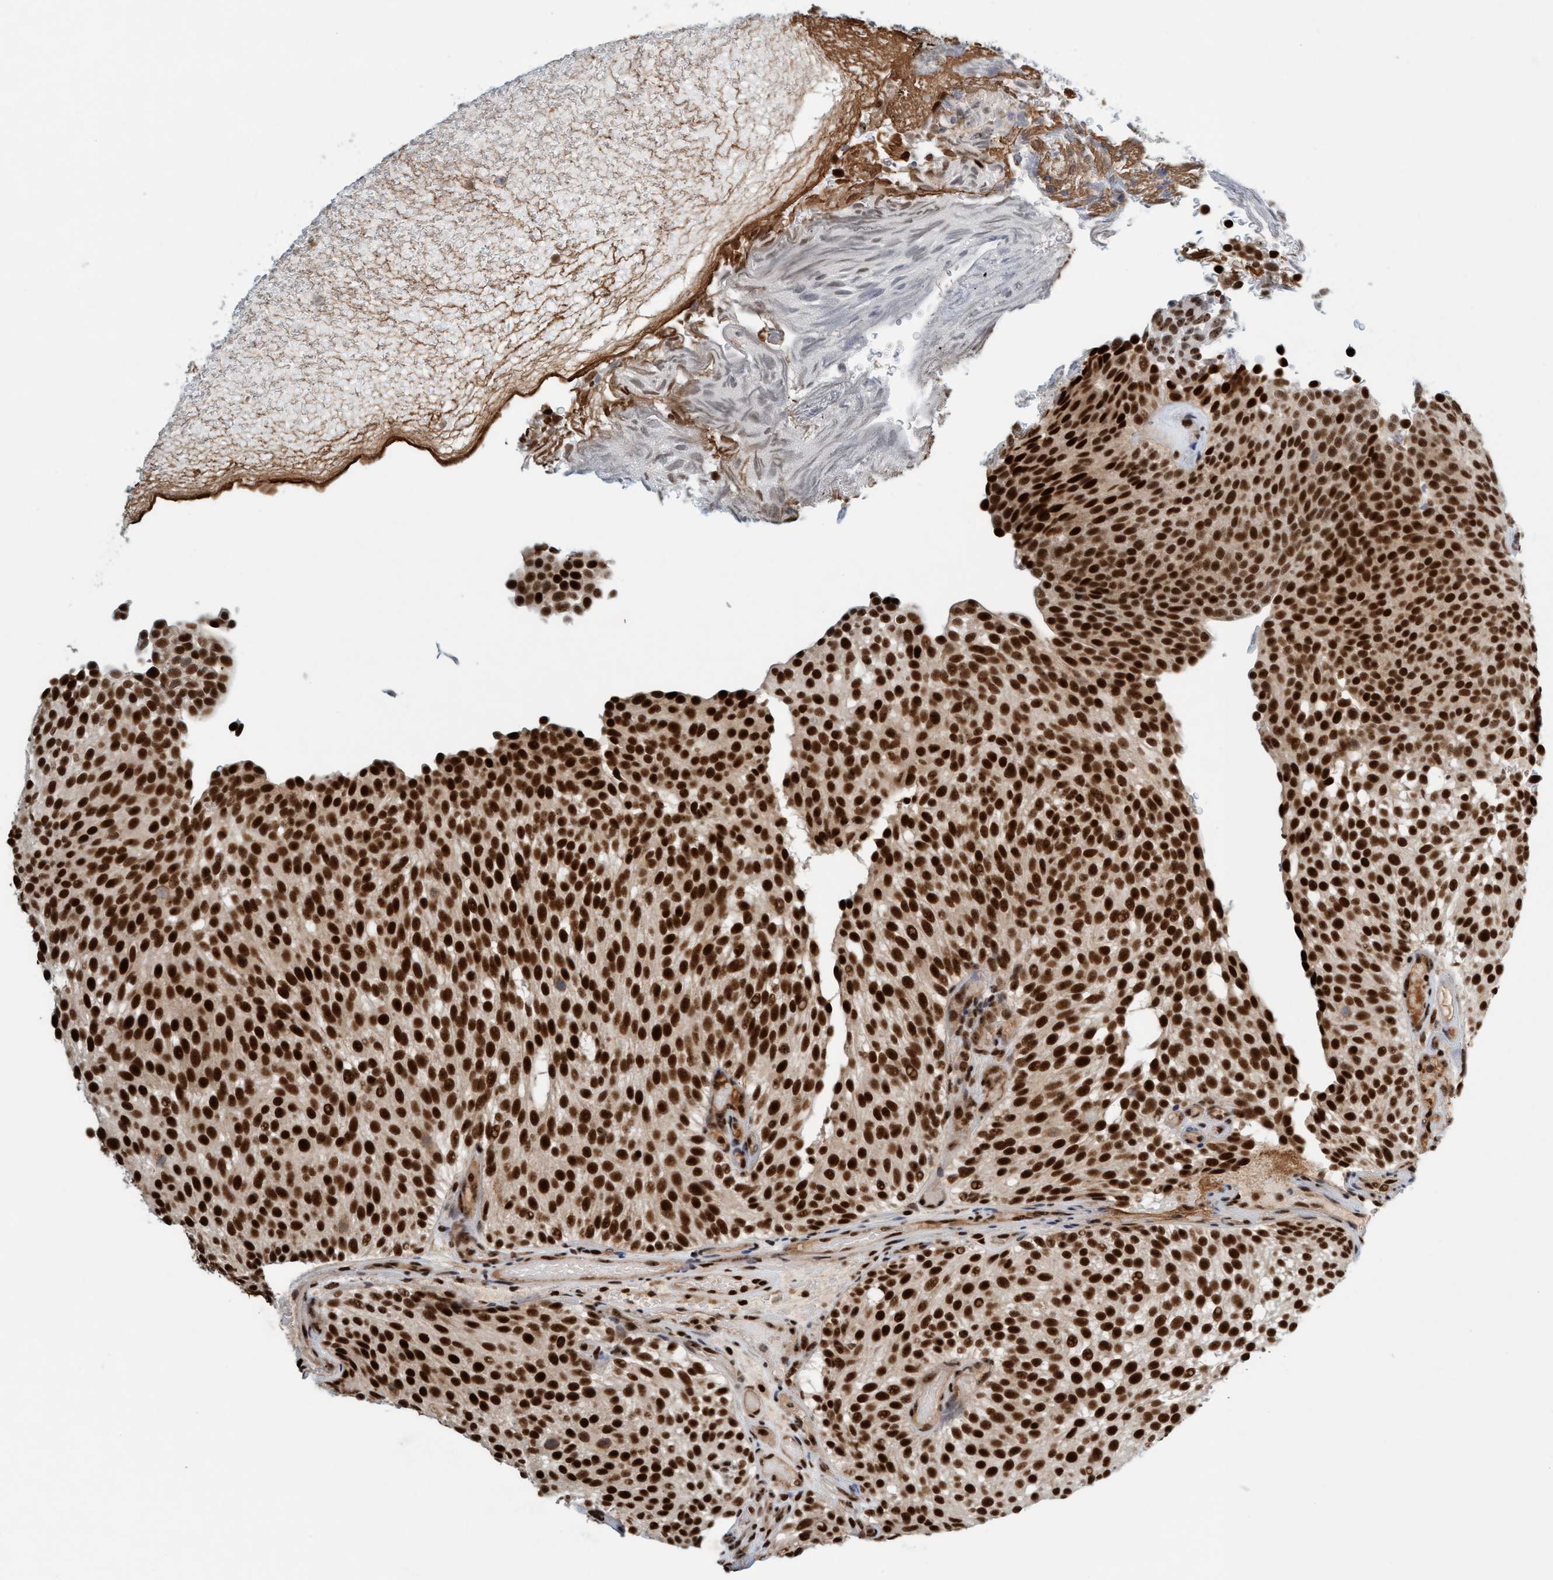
{"staining": {"intensity": "strong", "quantity": ">75%", "location": "nuclear"}, "tissue": "urothelial cancer", "cell_type": "Tumor cells", "image_type": "cancer", "snomed": [{"axis": "morphology", "description": "Urothelial carcinoma, Low grade"}, {"axis": "topography", "description": "Urinary bladder"}], "caption": "Human urothelial cancer stained with a protein marker demonstrates strong staining in tumor cells.", "gene": "SMCR8", "patient": {"sex": "male", "age": 78}}